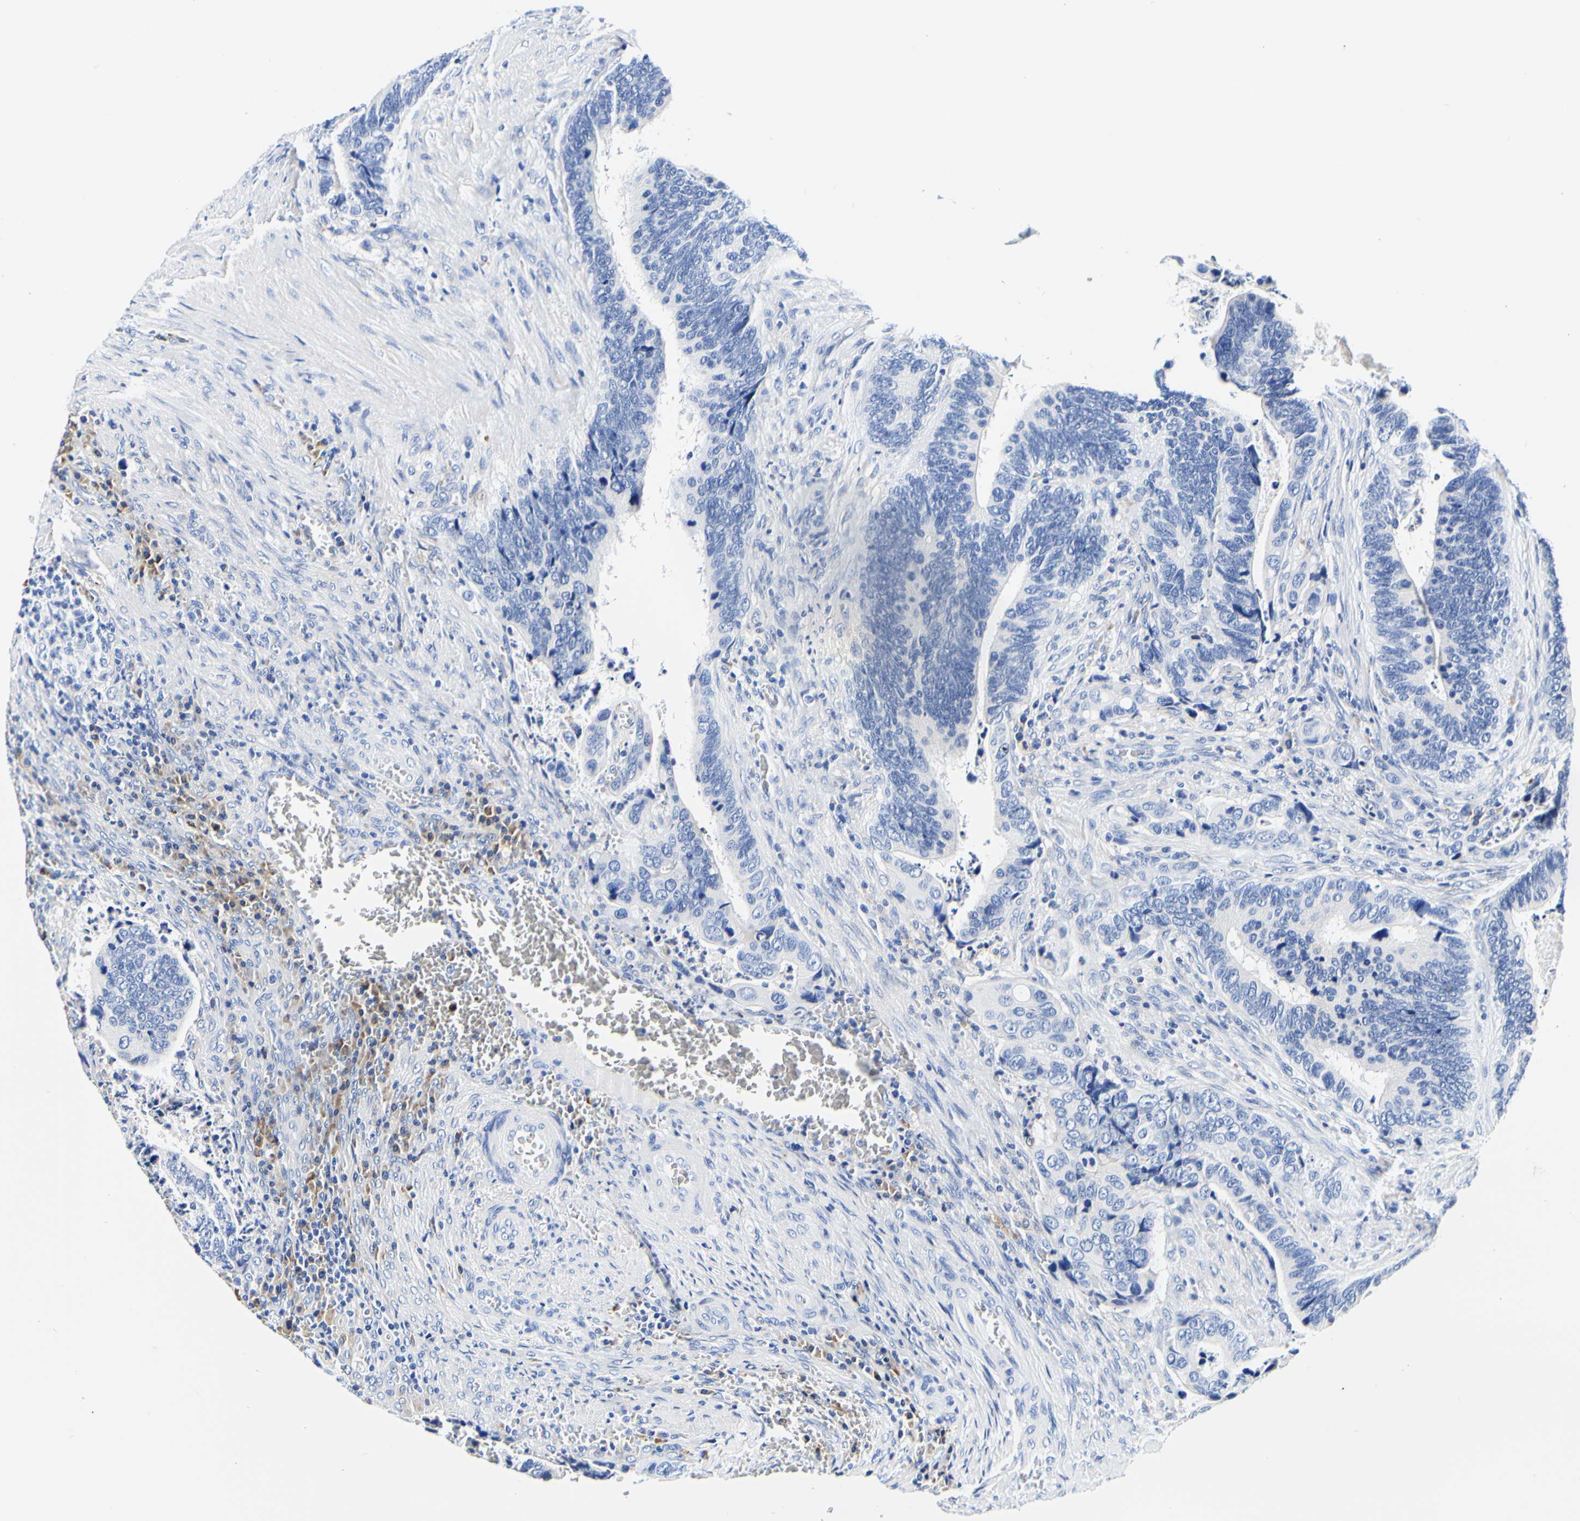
{"staining": {"intensity": "negative", "quantity": "none", "location": "none"}, "tissue": "colorectal cancer", "cell_type": "Tumor cells", "image_type": "cancer", "snomed": [{"axis": "morphology", "description": "Adenocarcinoma, NOS"}, {"axis": "topography", "description": "Colon"}], "caption": "Immunohistochemical staining of human colorectal adenocarcinoma displays no significant expression in tumor cells.", "gene": "P4HB", "patient": {"sex": "male", "age": 72}}